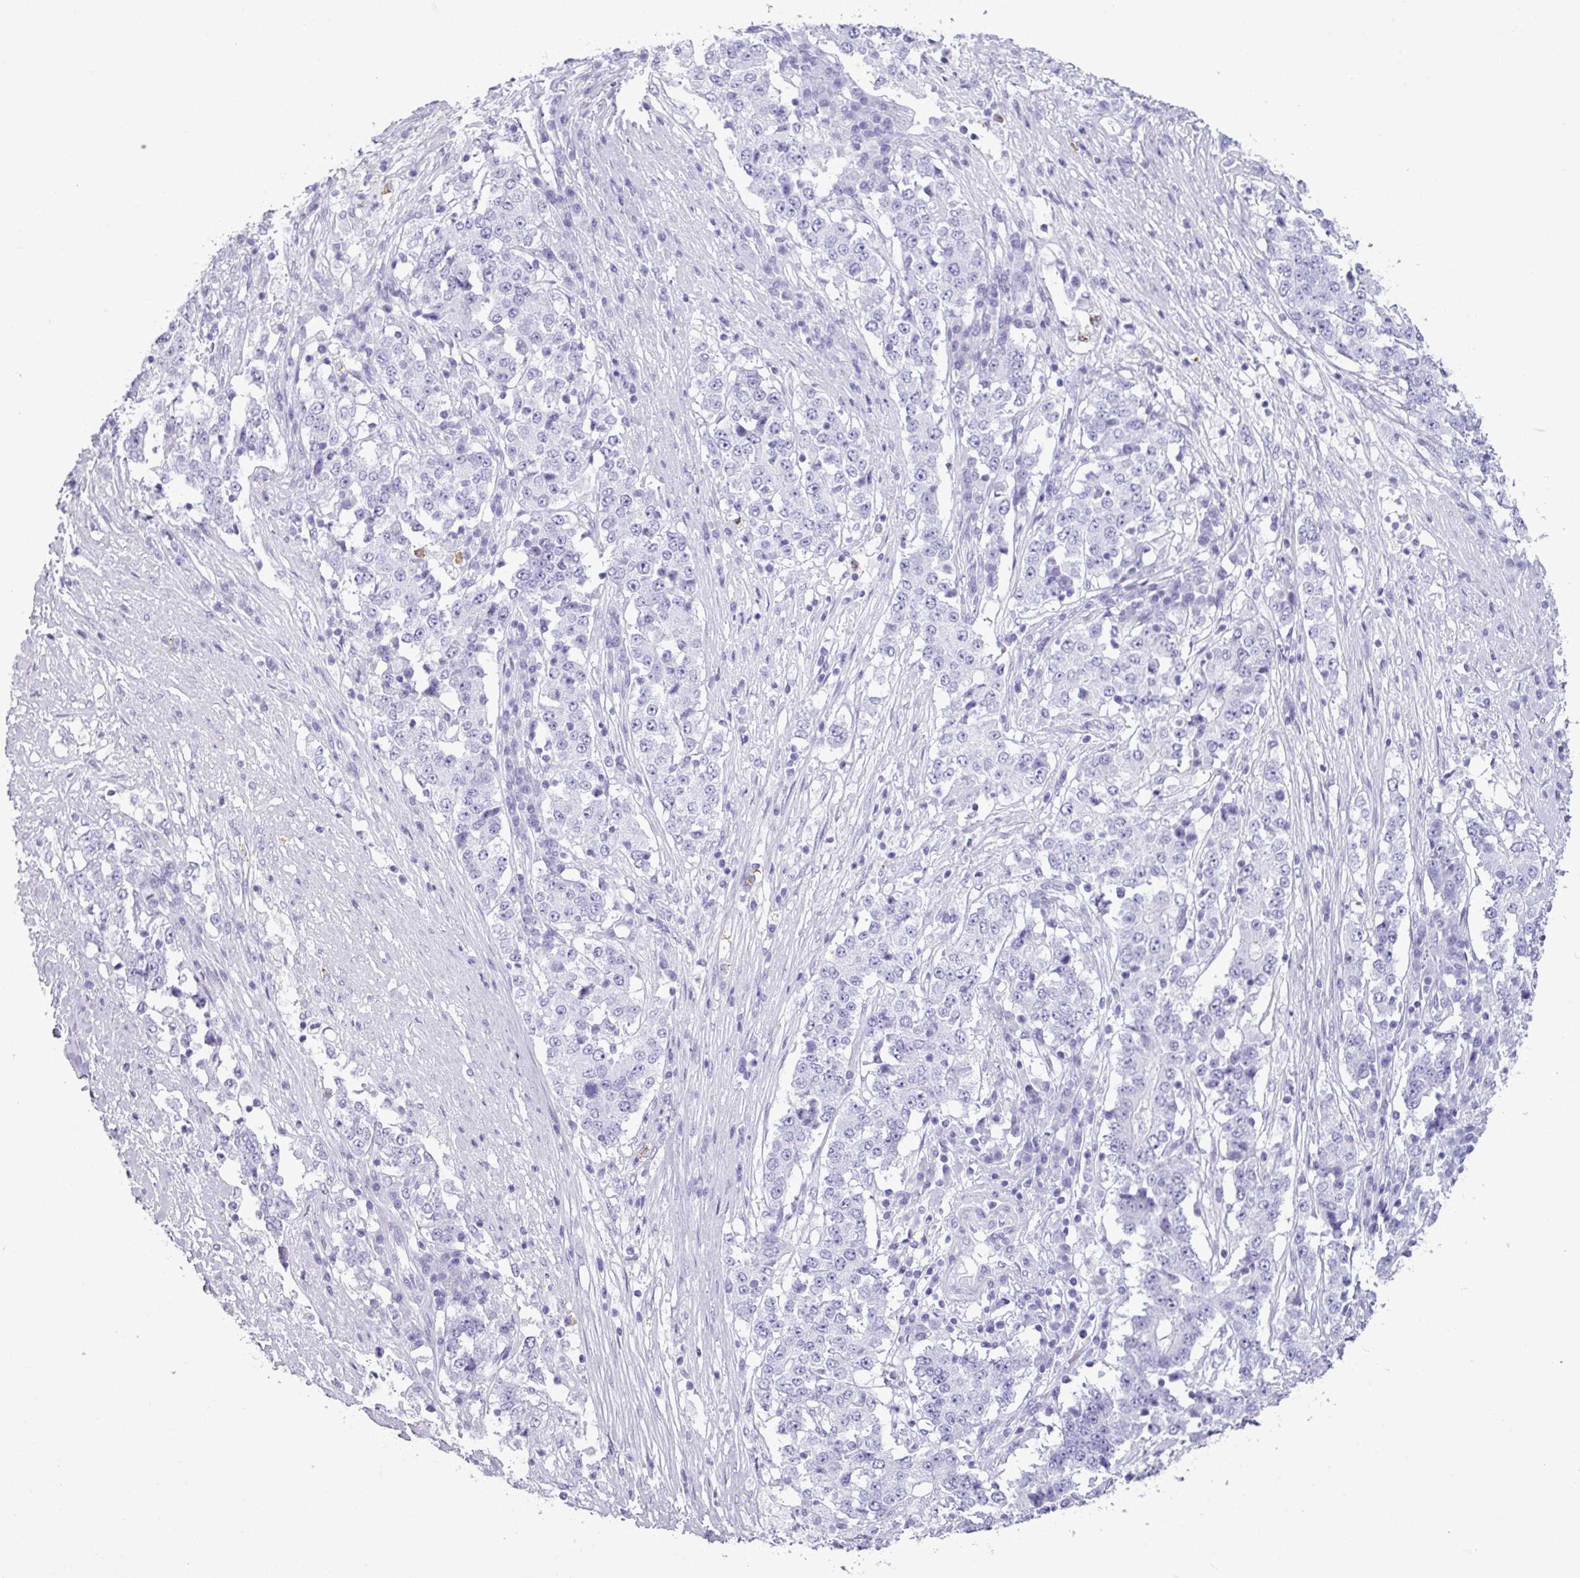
{"staining": {"intensity": "negative", "quantity": "none", "location": "none"}, "tissue": "stomach cancer", "cell_type": "Tumor cells", "image_type": "cancer", "snomed": [{"axis": "morphology", "description": "Adenocarcinoma, NOS"}, {"axis": "topography", "description": "Stomach"}], "caption": "Tumor cells are negative for protein expression in human stomach cancer. Nuclei are stained in blue.", "gene": "AMY1B", "patient": {"sex": "male", "age": 59}}